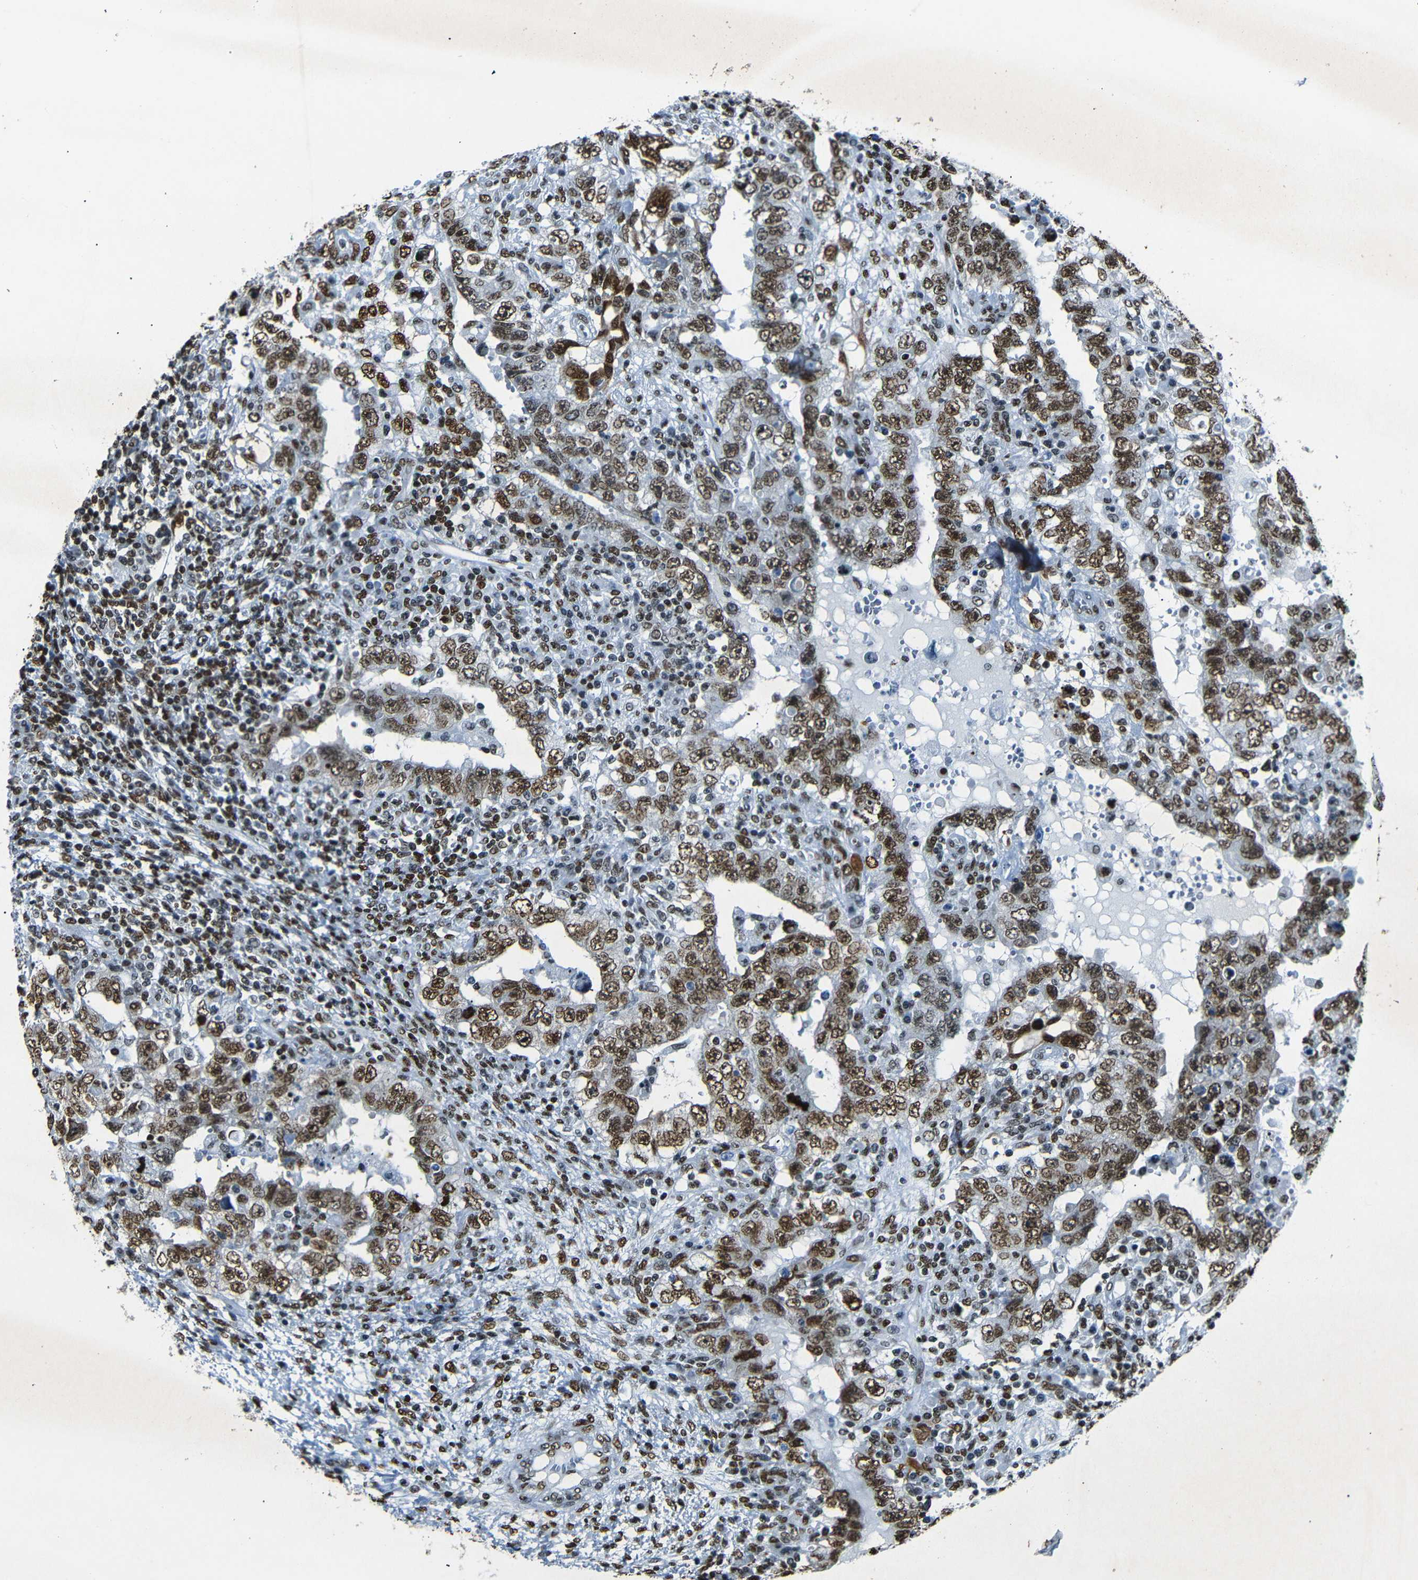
{"staining": {"intensity": "strong", "quantity": ">75%", "location": "nuclear"}, "tissue": "testis cancer", "cell_type": "Tumor cells", "image_type": "cancer", "snomed": [{"axis": "morphology", "description": "Carcinoma, Embryonal, NOS"}, {"axis": "topography", "description": "Testis"}], "caption": "Testis cancer (embryonal carcinoma) stained with a brown dye demonstrates strong nuclear positive staining in about >75% of tumor cells.", "gene": "HMGN1", "patient": {"sex": "male", "age": 26}}